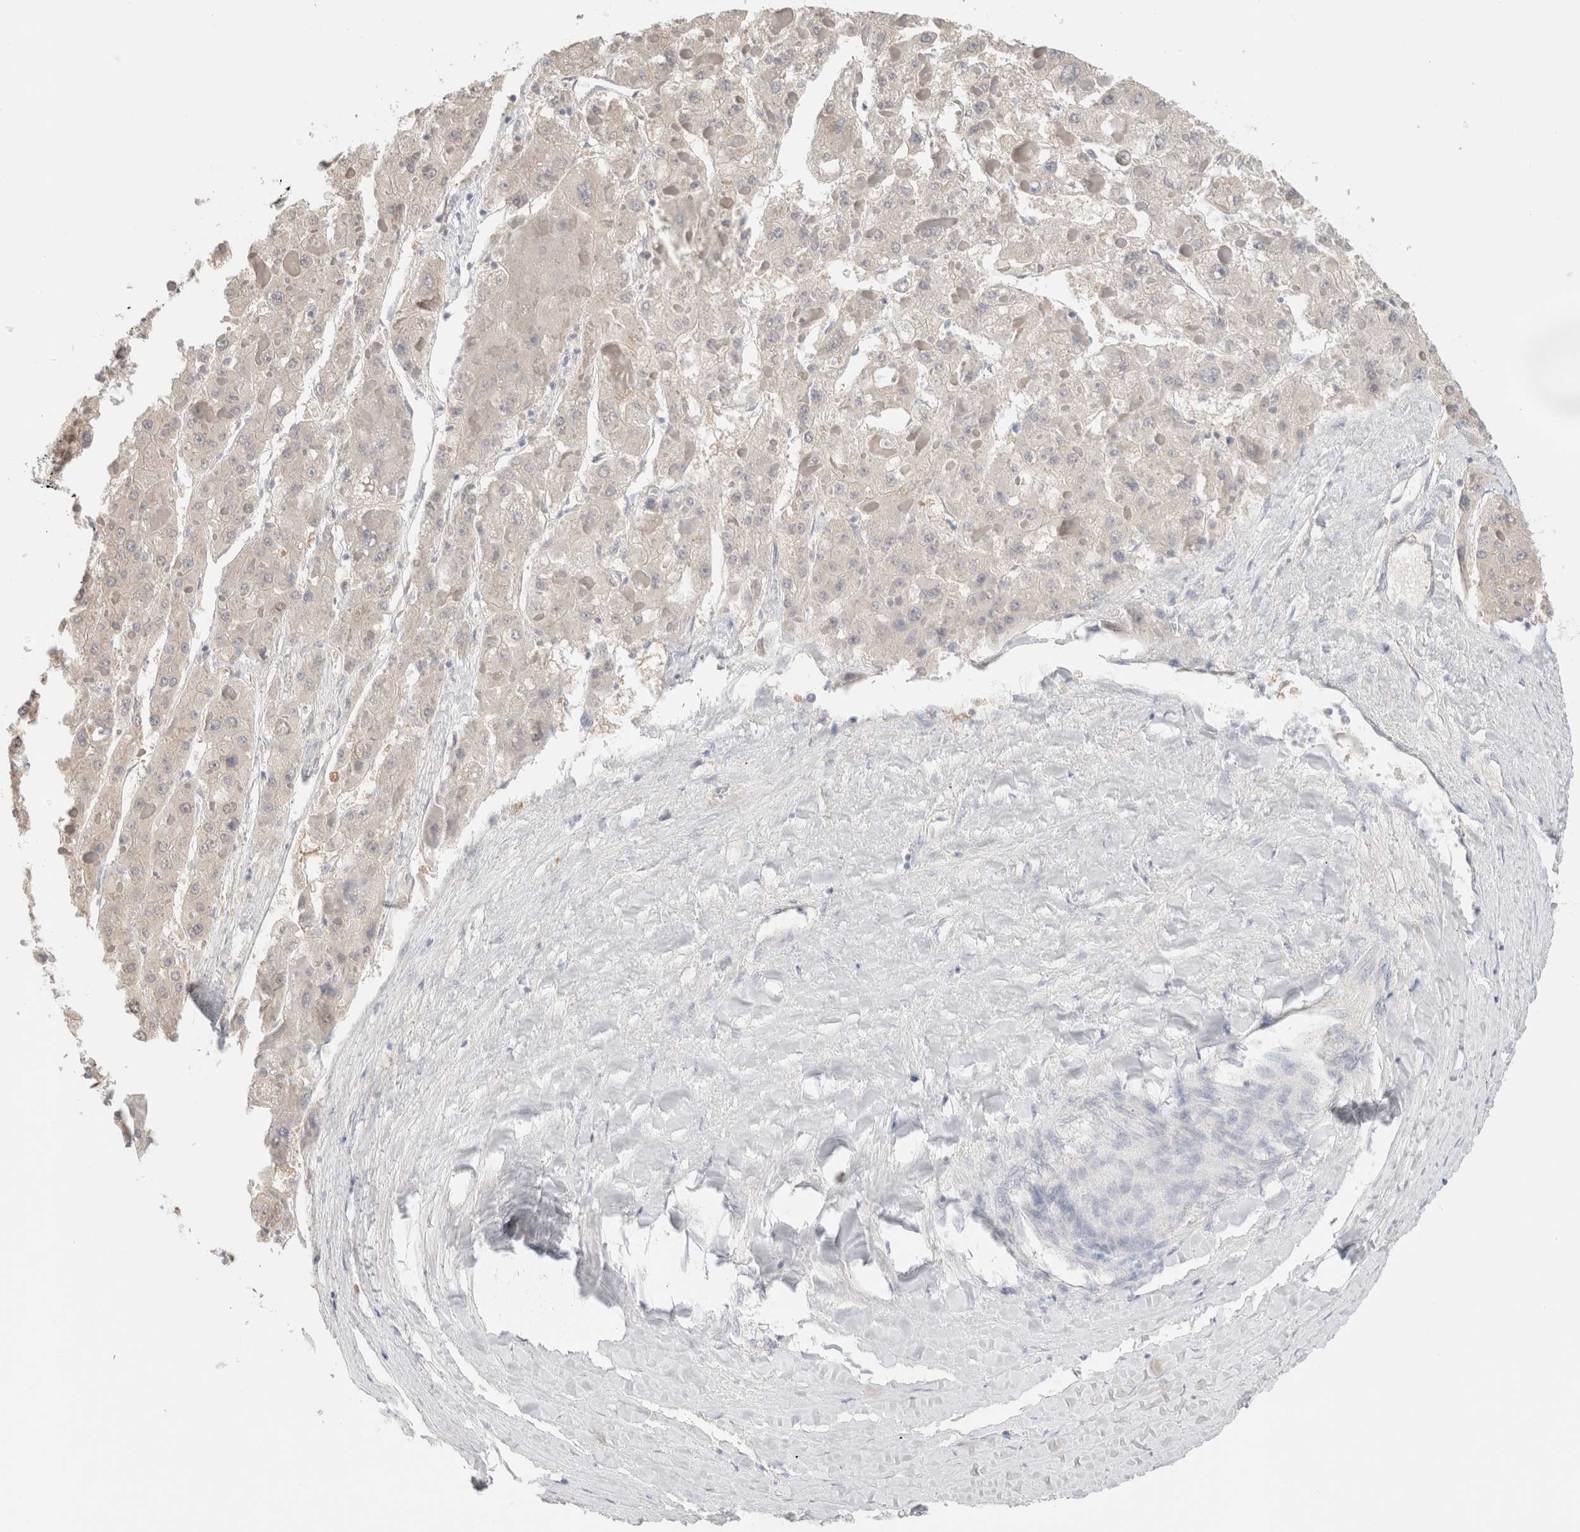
{"staining": {"intensity": "negative", "quantity": "none", "location": "none"}, "tissue": "liver cancer", "cell_type": "Tumor cells", "image_type": "cancer", "snomed": [{"axis": "morphology", "description": "Carcinoma, Hepatocellular, NOS"}, {"axis": "topography", "description": "Liver"}], "caption": "Tumor cells show no significant protein positivity in liver cancer (hepatocellular carcinoma).", "gene": "RTN4", "patient": {"sex": "female", "age": 73}}